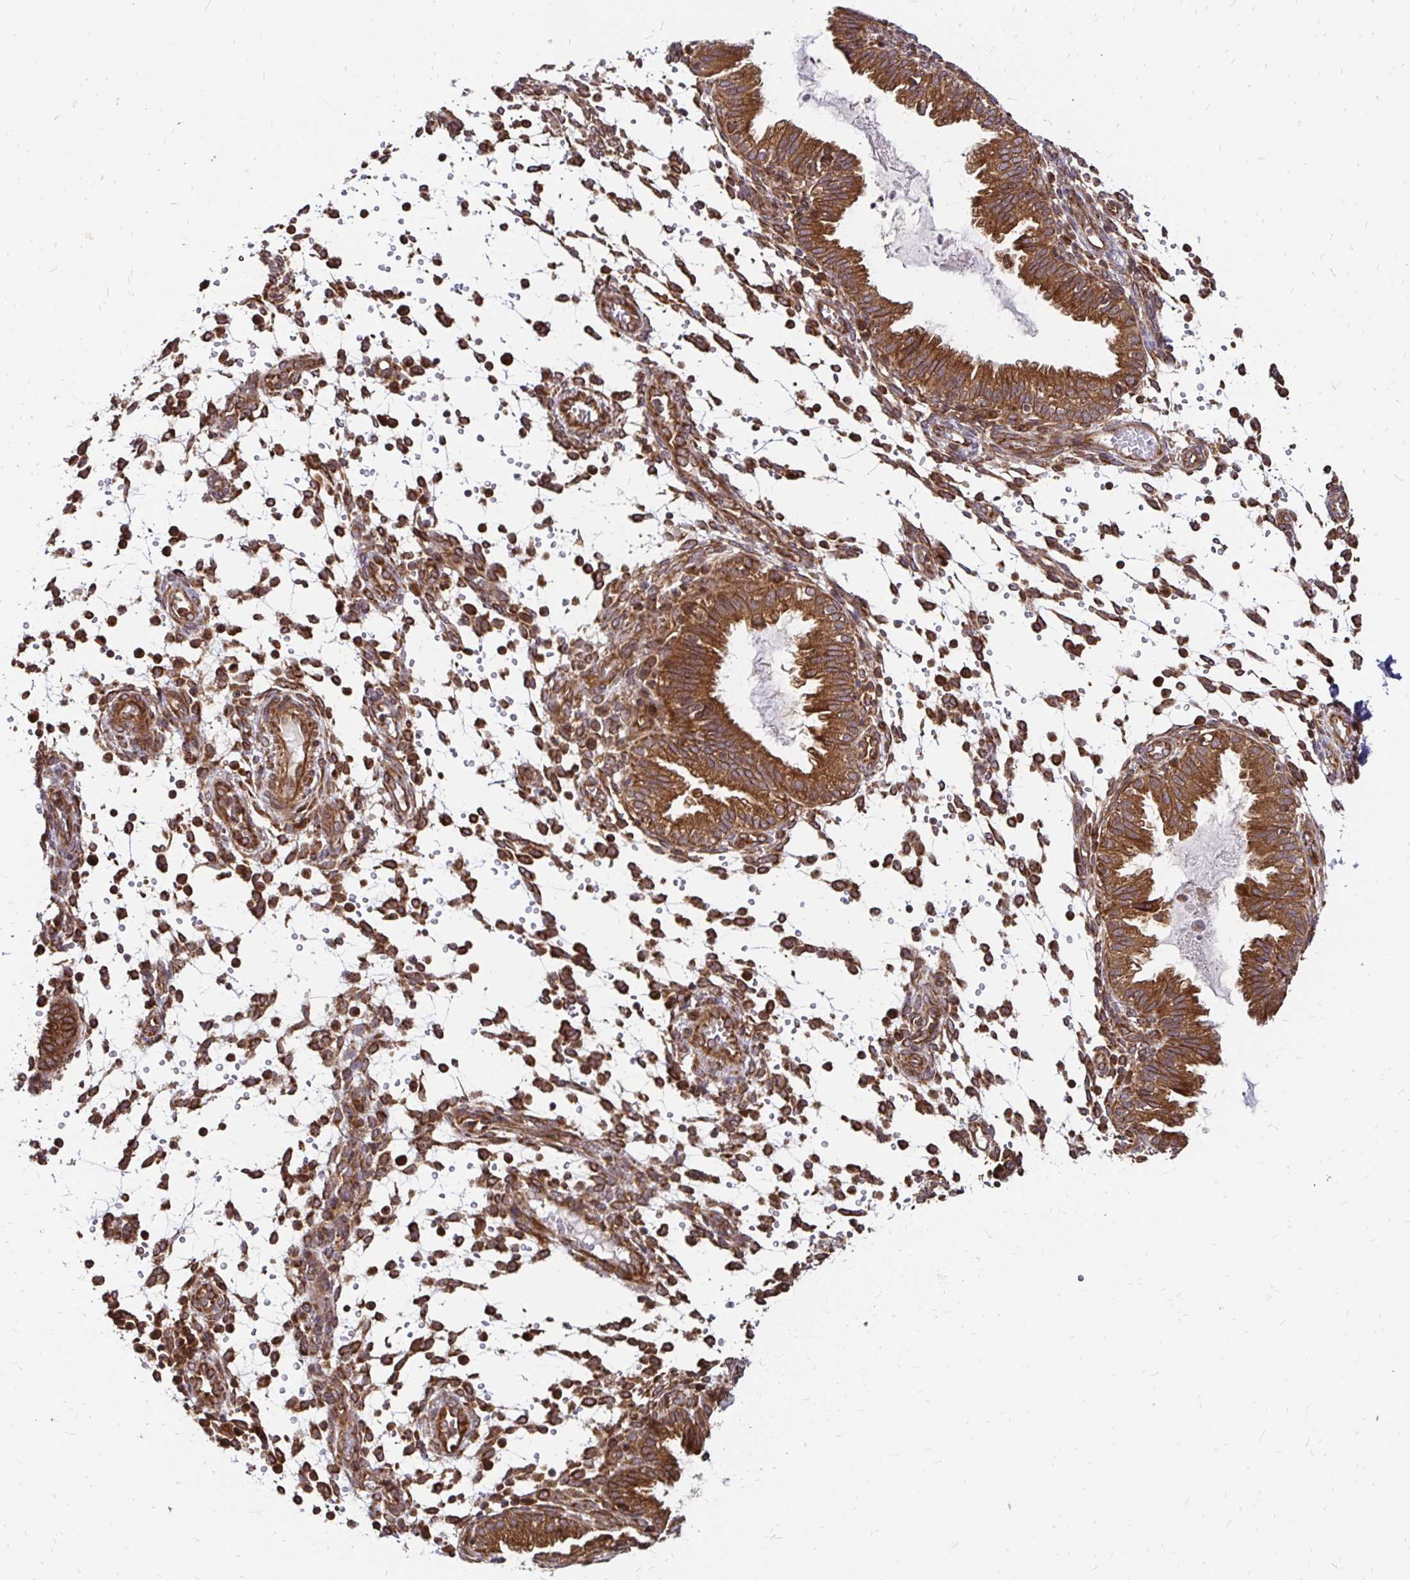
{"staining": {"intensity": "strong", "quantity": "<25%", "location": "cytoplasmic/membranous"}, "tissue": "endometrium", "cell_type": "Cells in endometrial stroma", "image_type": "normal", "snomed": [{"axis": "morphology", "description": "Normal tissue, NOS"}, {"axis": "topography", "description": "Endometrium"}], "caption": "The histopathology image shows staining of normal endometrium, revealing strong cytoplasmic/membranous protein staining (brown color) within cells in endometrial stroma.", "gene": "ZW10", "patient": {"sex": "female", "age": 33}}